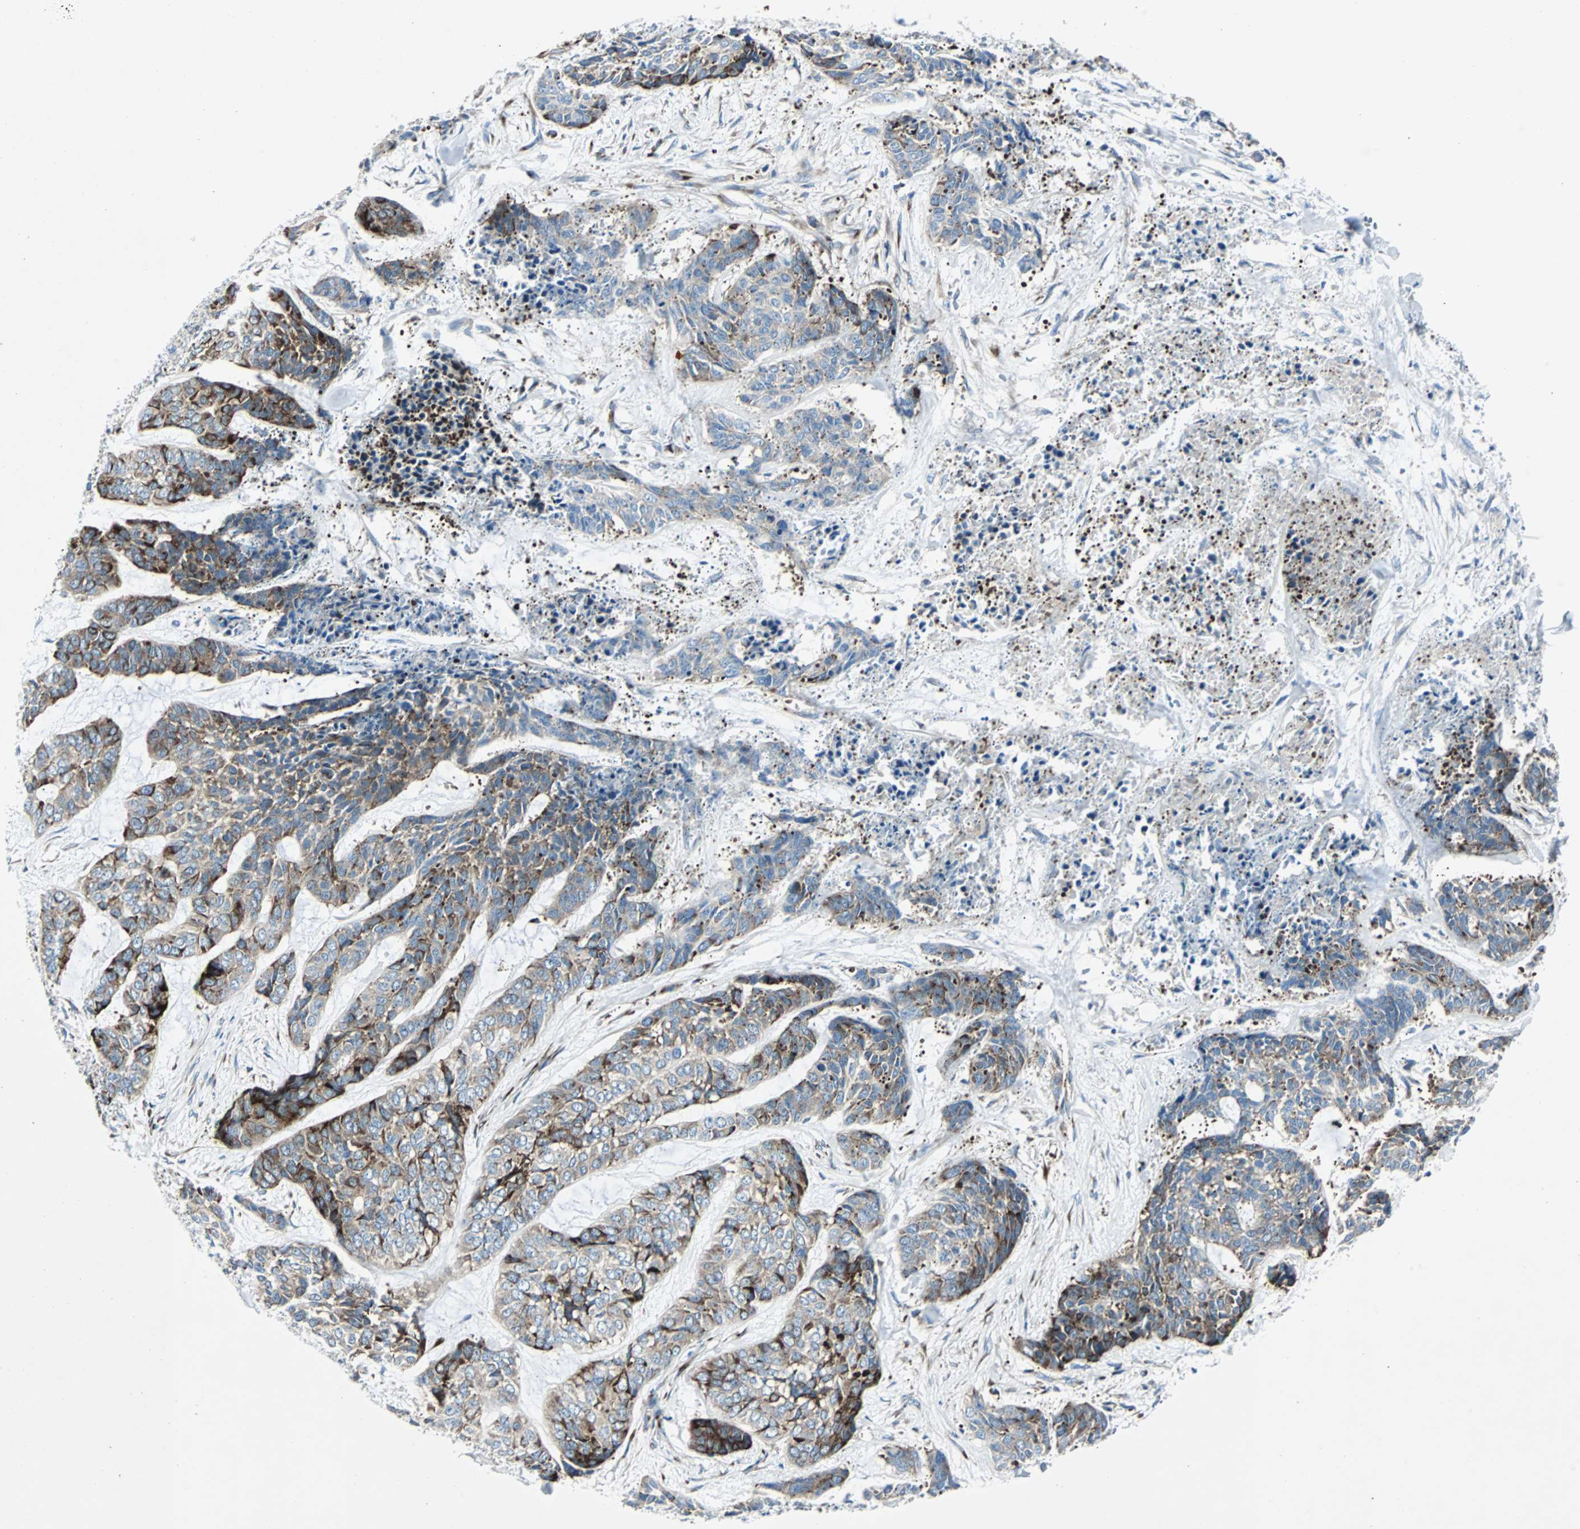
{"staining": {"intensity": "strong", "quantity": "25%-75%", "location": "cytoplasmic/membranous"}, "tissue": "skin cancer", "cell_type": "Tumor cells", "image_type": "cancer", "snomed": [{"axis": "morphology", "description": "Basal cell carcinoma"}, {"axis": "topography", "description": "Skin"}], "caption": "A brown stain highlights strong cytoplasmic/membranous positivity of a protein in human skin cancer (basal cell carcinoma) tumor cells.", "gene": "BBC3", "patient": {"sex": "female", "age": 64}}